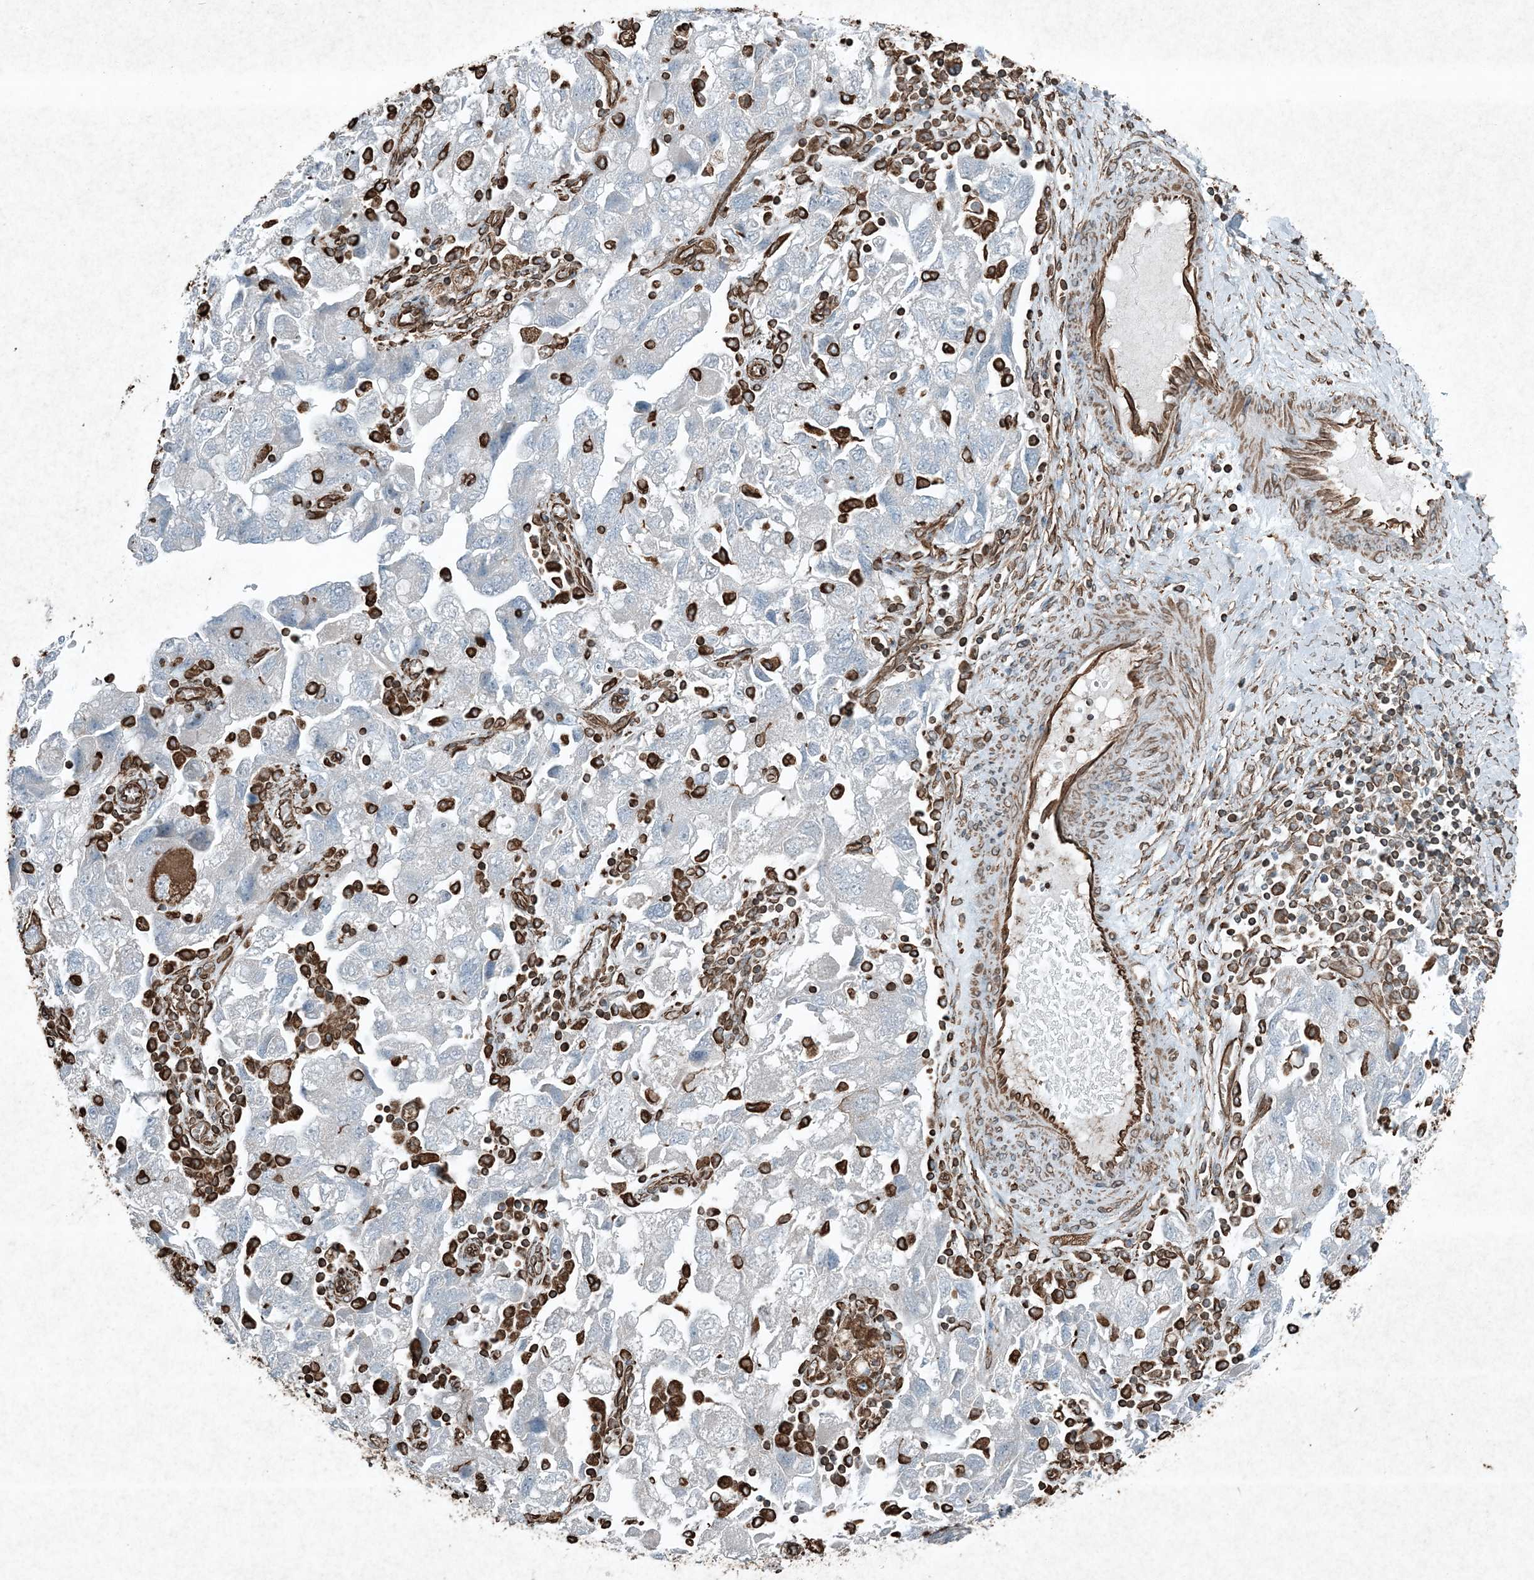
{"staining": {"intensity": "negative", "quantity": "none", "location": "none"}, "tissue": "ovarian cancer", "cell_type": "Tumor cells", "image_type": "cancer", "snomed": [{"axis": "morphology", "description": "Carcinoma, NOS"}, {"axis": "morphology", "description": "Cystadenocarcinoma, serous, NOS"}, {"axis": "topography", "description": "Ovary"}], "caption": "Ovarian cancer was stained to show a protein in brown. There is no significant staining in tumor cells. (DAB (3,3'-diaminobenzidine) immunohistochemistry with hematoxylin counter stain).", "gene": "RYK", "patient": {"sex": "female", "age": 69}}